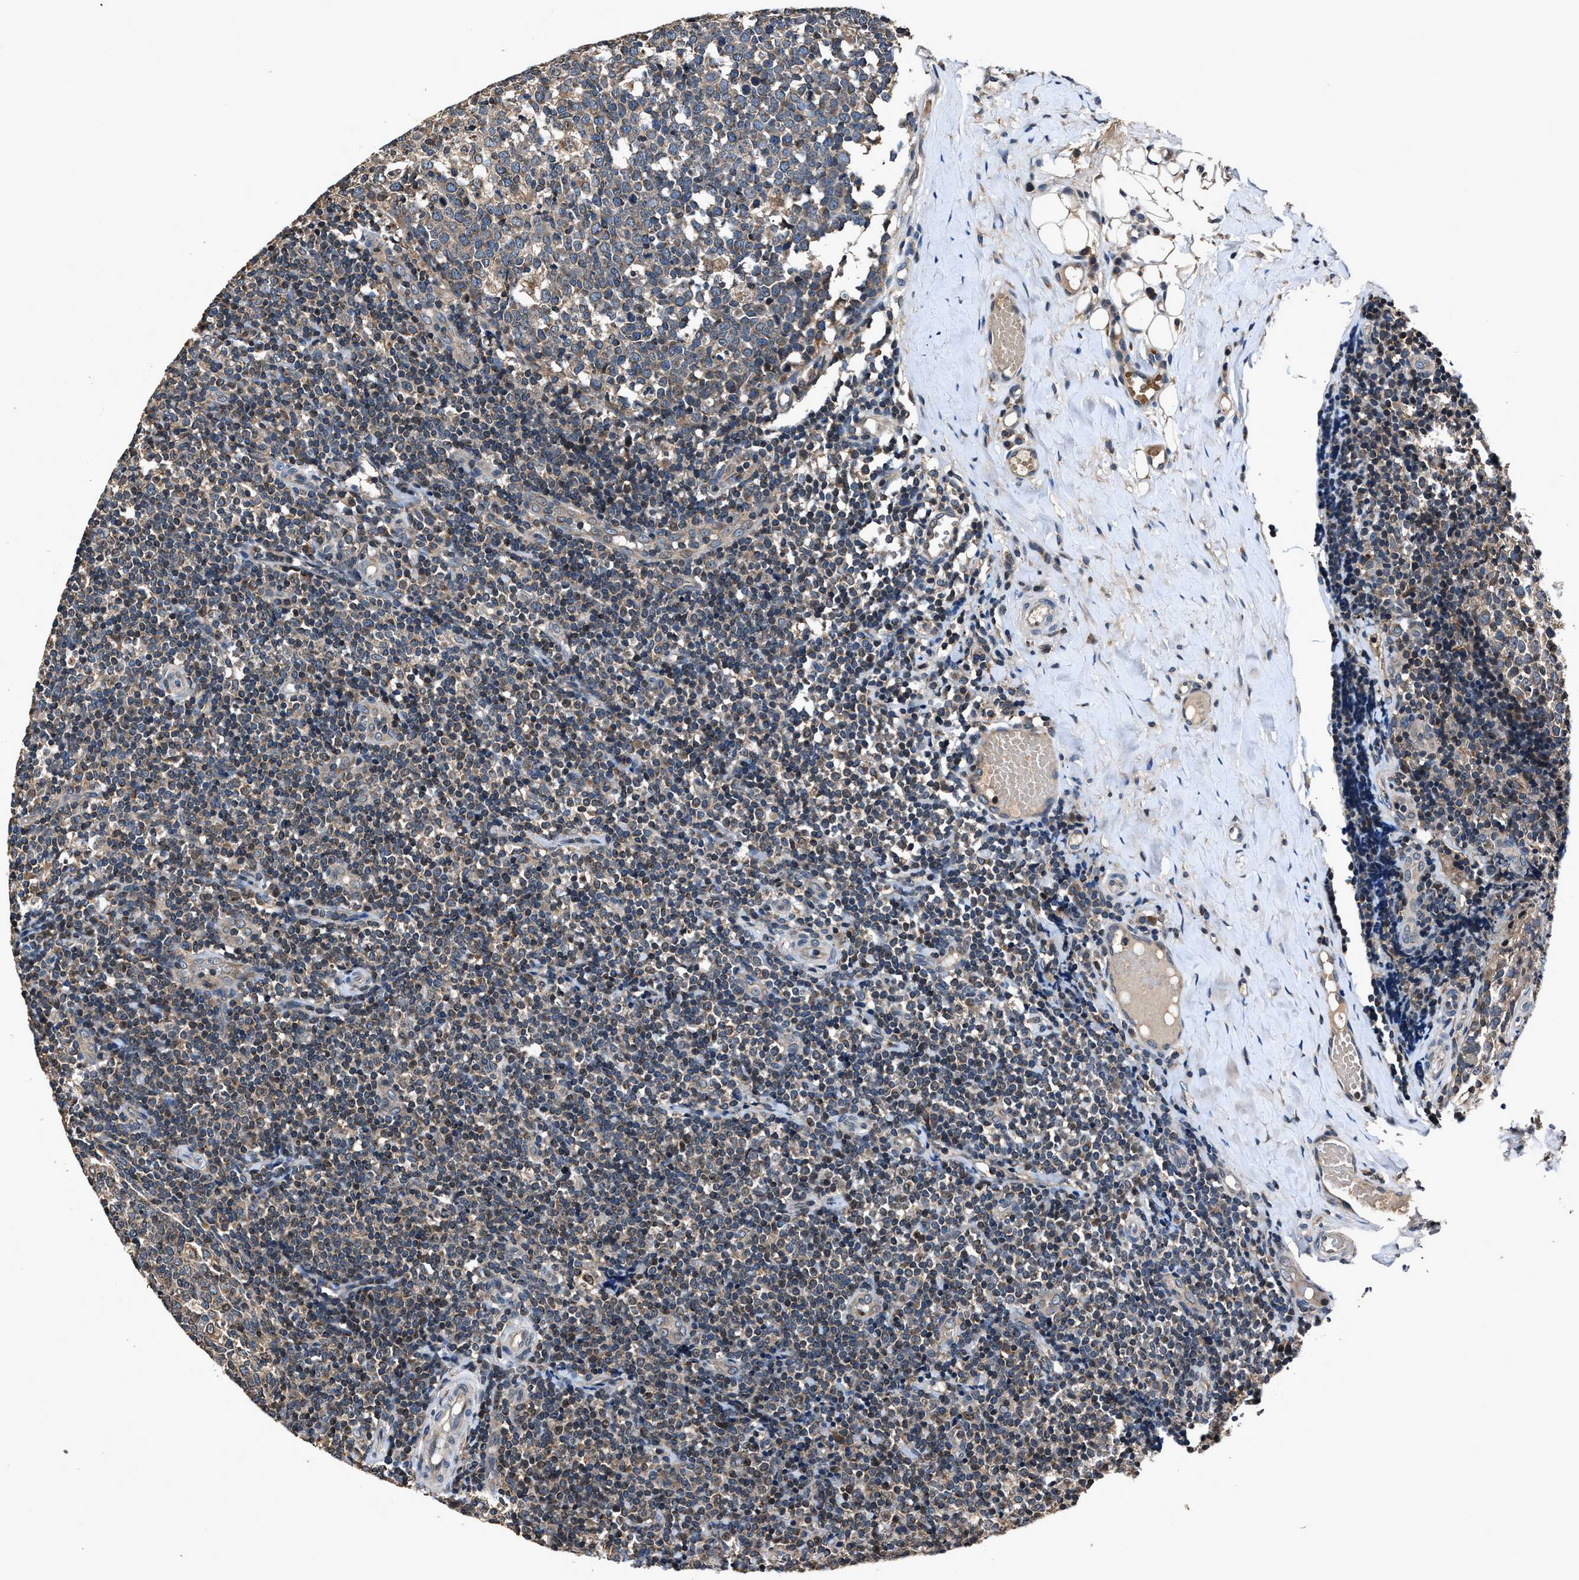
{"staining": {"intensity": "weak", "quantity": ">75%", "location": "cytoplasmic/membranous"}, "tissue": "tonsil", "cell_type": "Germinal center cells", "image_type": "normal", "snomed": [{"axis": "morphology", "description": "Normal tissue, NOS"}, {"axis": "topography", "description": "Tonsil"}], "caption": "Normal tonsil displays weak cytoplasmic/membranous expression in approximately >75% of germinal center cells, visualized by immunohistochemistry.", "gene": "TNRC18", "patient": {"sex": "female", "age": 19}}